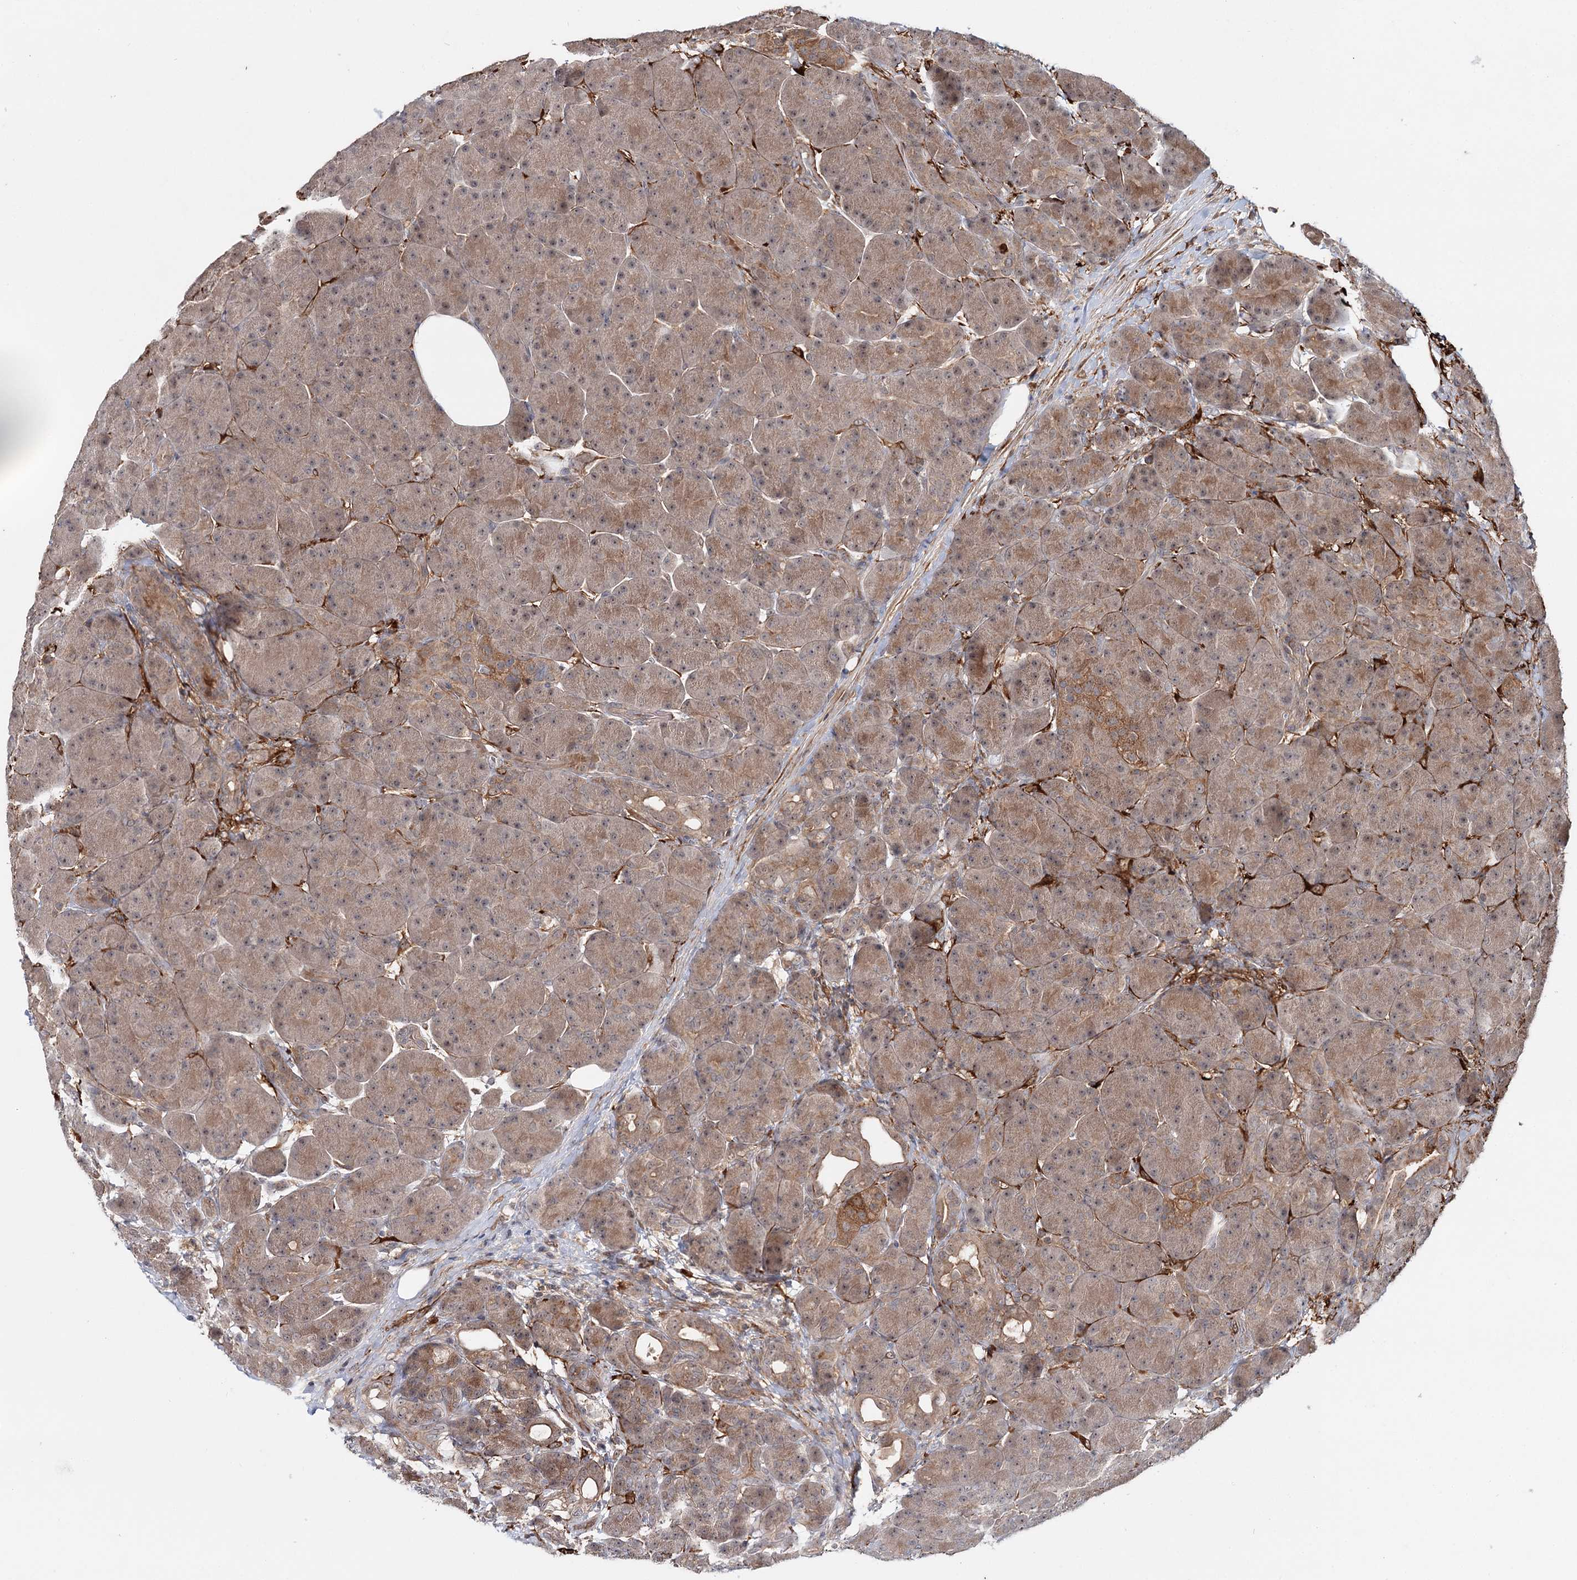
{"staining": {"intensity": "moderate", "quantity": ">75%", "location": "cytoplasmic/membranous"}, "tissue": "pancreas", "cell_type": "Exocrine glandular cells", "image_type": "normal", "snomed": [{"axis": "morphology", "description": "Normal tissue, NOS"}, {"axis": "topography", "description": "Pancreas"}], "caption": "Pancreas was stained to show a protein in brown. There is medium levels of moderate cytoplasmic/membranous staining in about >75% of exocrine glandular cells.", "gene": "WDR44", "patient": {"sex": "male", "age": 63}}